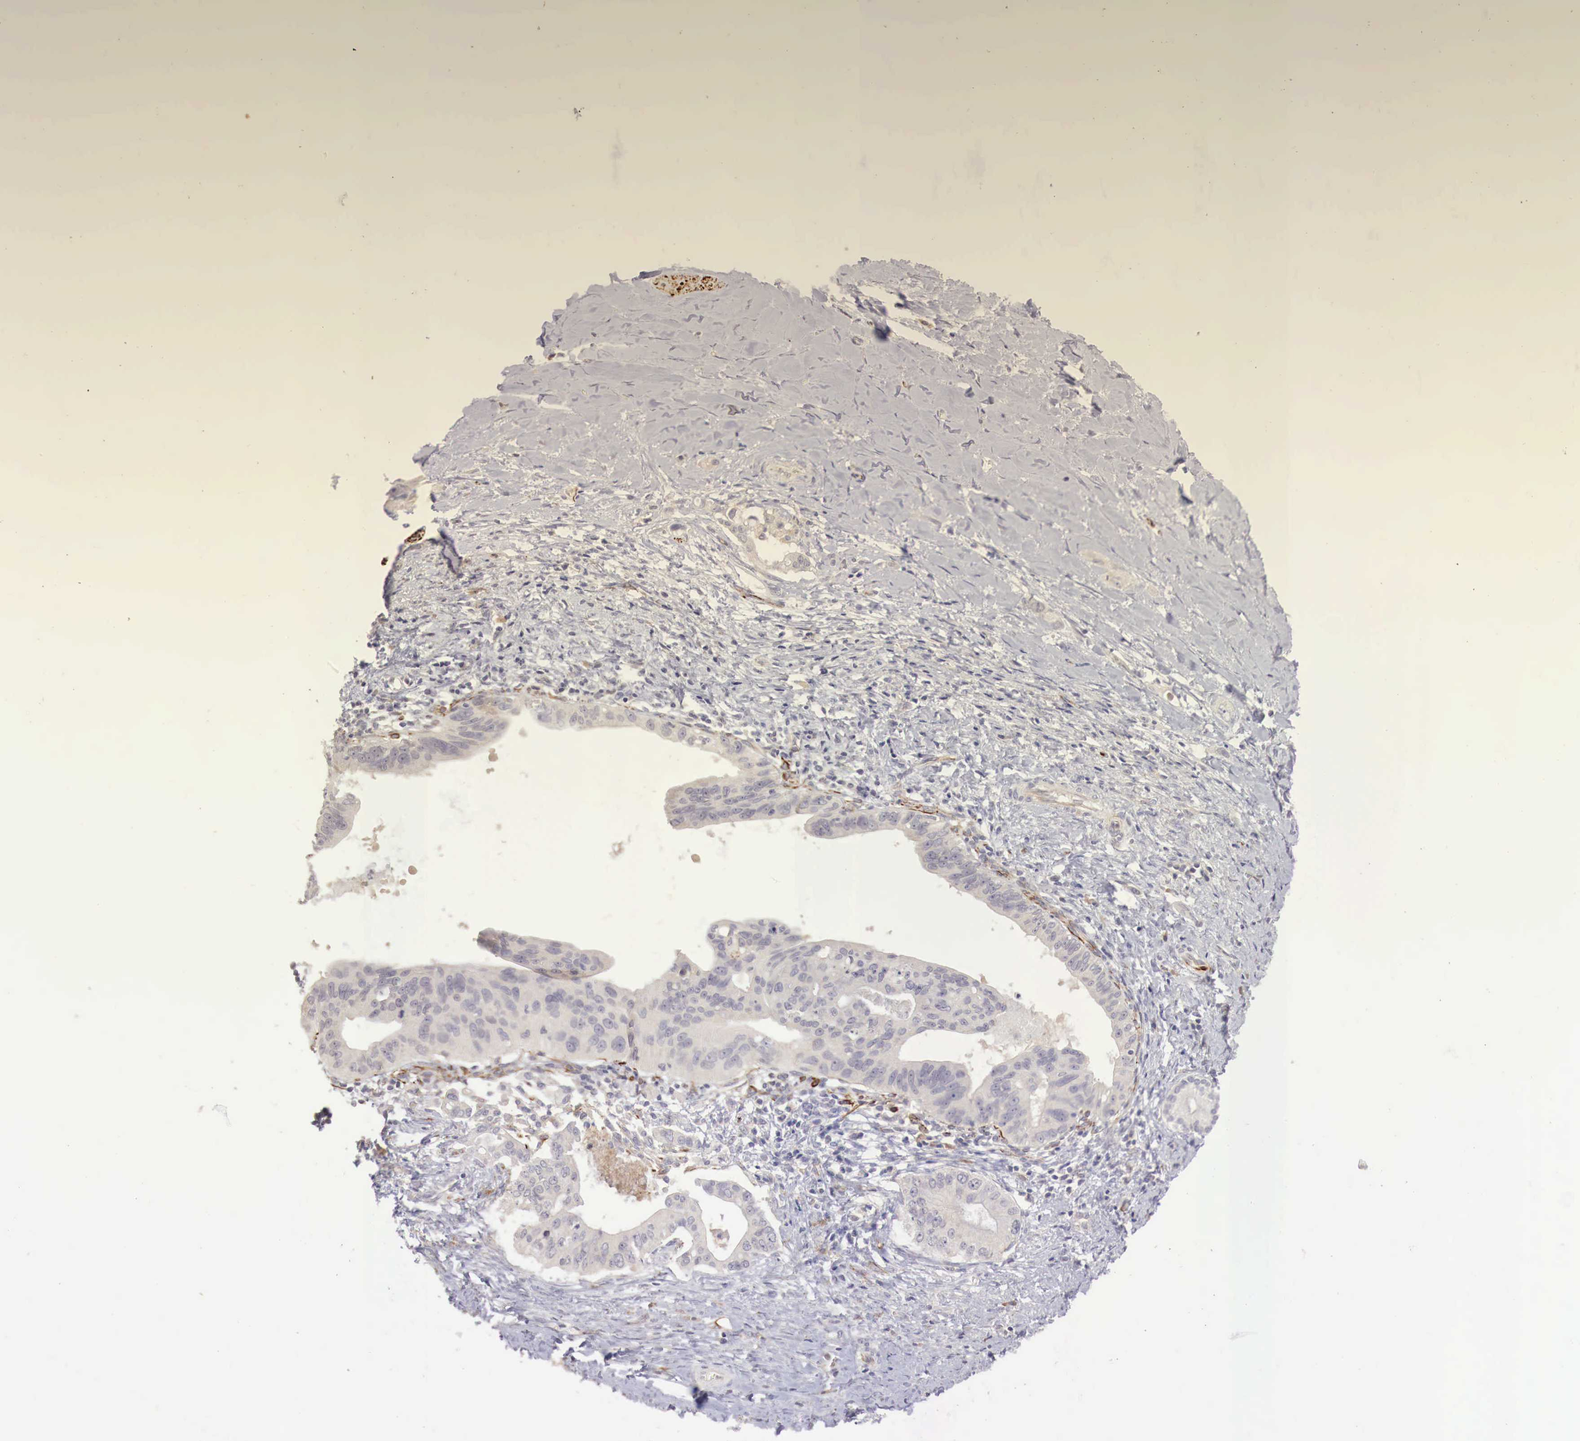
{"staining": {"intensity": "negative", "quantity": "none", "location": "none"}, "tissue": "liver cancer", "cell_type": "Tumor cells", "image_type": "cancer", "snomed": [{"axis": "morphology", "description": "Cholangiocarcinoma"}, {"axis": "topography", "description": "Liver"}], "caption": "This is an immunohistochemistry photomicrograph of human liver cholangiocarcinoma. There is no staining in tumor cells.", "gene": "WT1", "patient": {"sex": "female", "age": 65}}